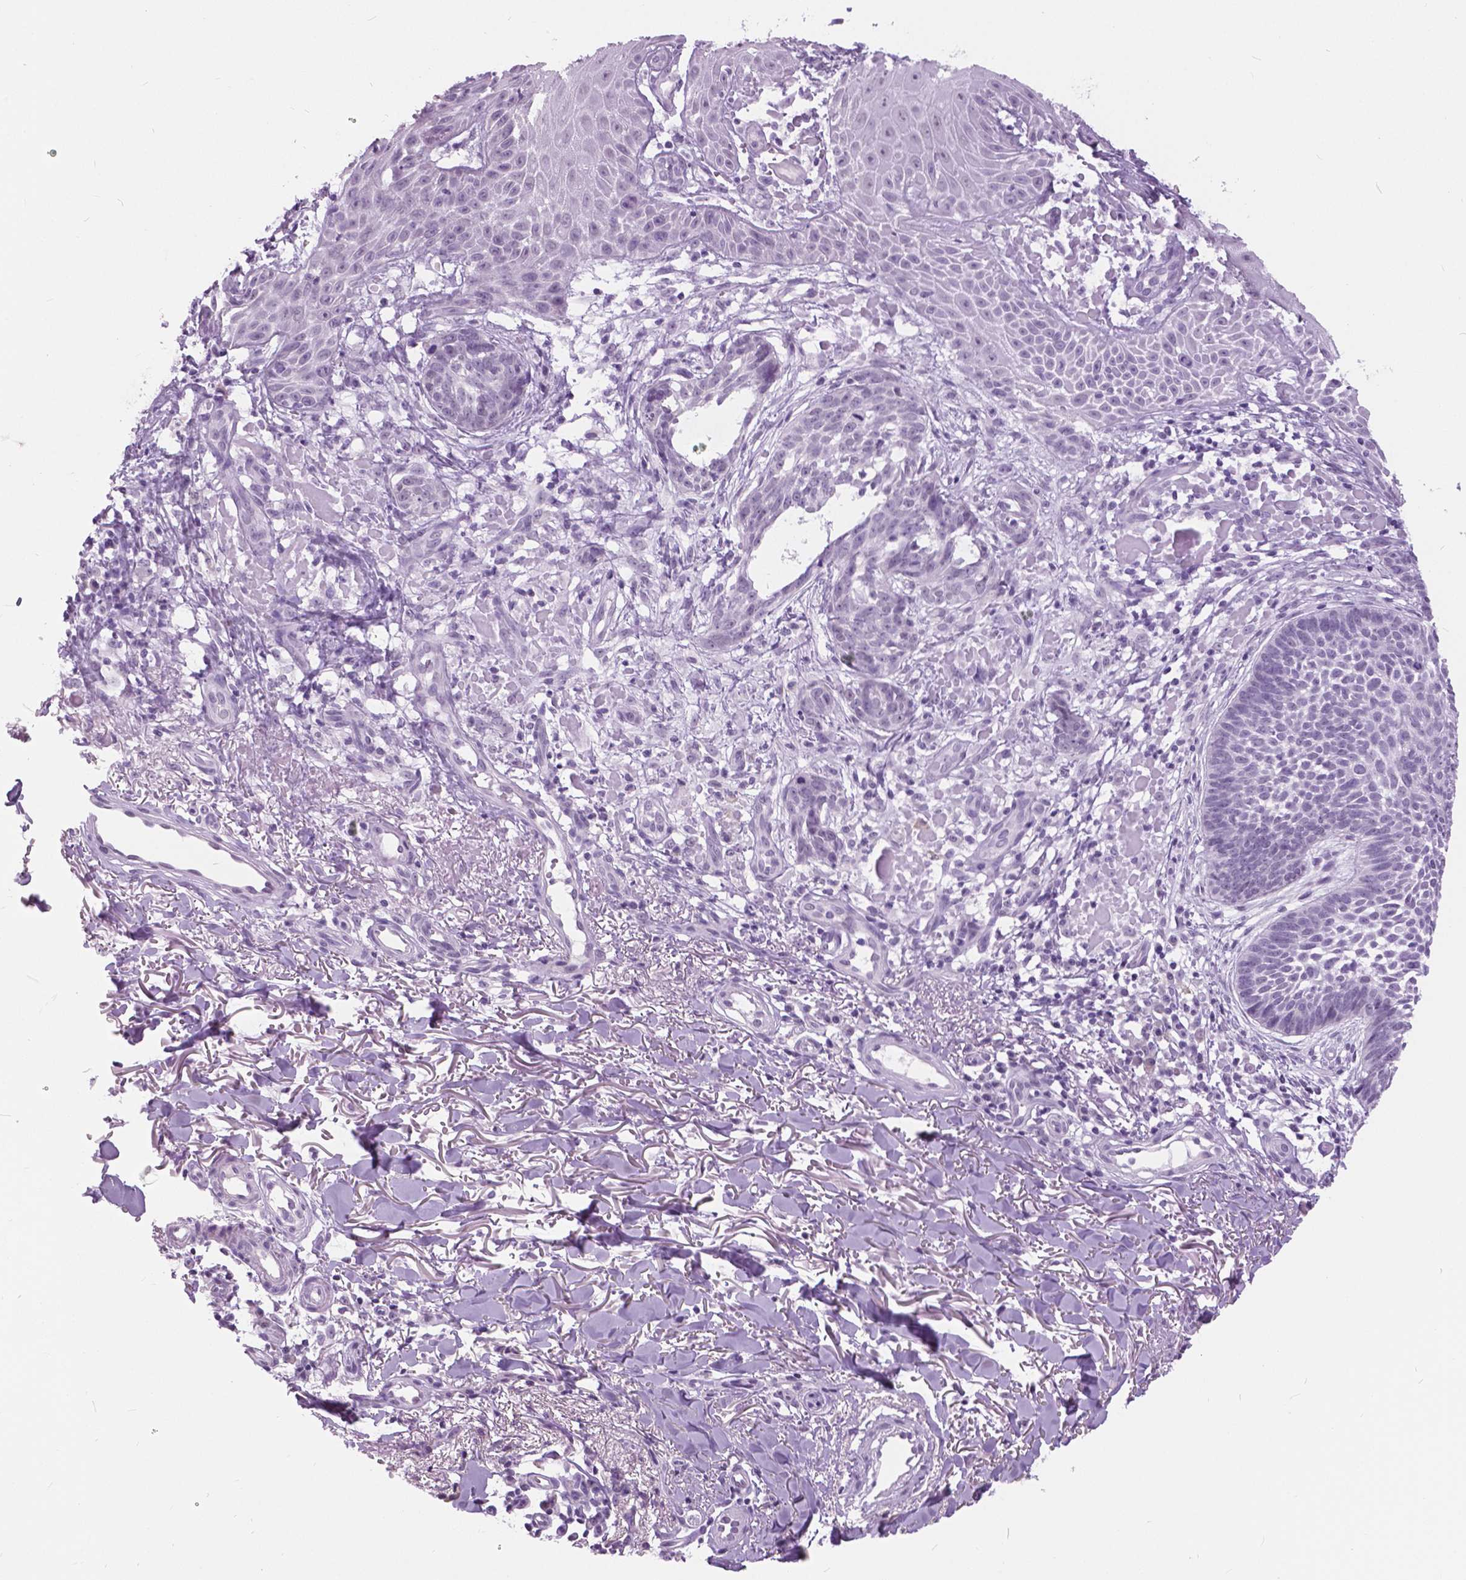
{"staining": {"intensity": "negative", "quantity": "none", "location": "none"}, "tissue": "skin cancer", "cell_type": "Tumor cells", "image_type": "cancer", "snomed": [{"axis": "morphology", "description": "Basal cell carcinoma"}, {"axis": "topography", "description": "Skin"}], "caption": "This is a image of immunohistochemistry (IHC) staining of basal cell carcinoma (skin), which shows no staining in tumor cells. (Brightfield microscopy of DAB immunohistochemistry at high magnification).", "gene": "MYOM1", "patient": {"sex": "male", "age": 88}}